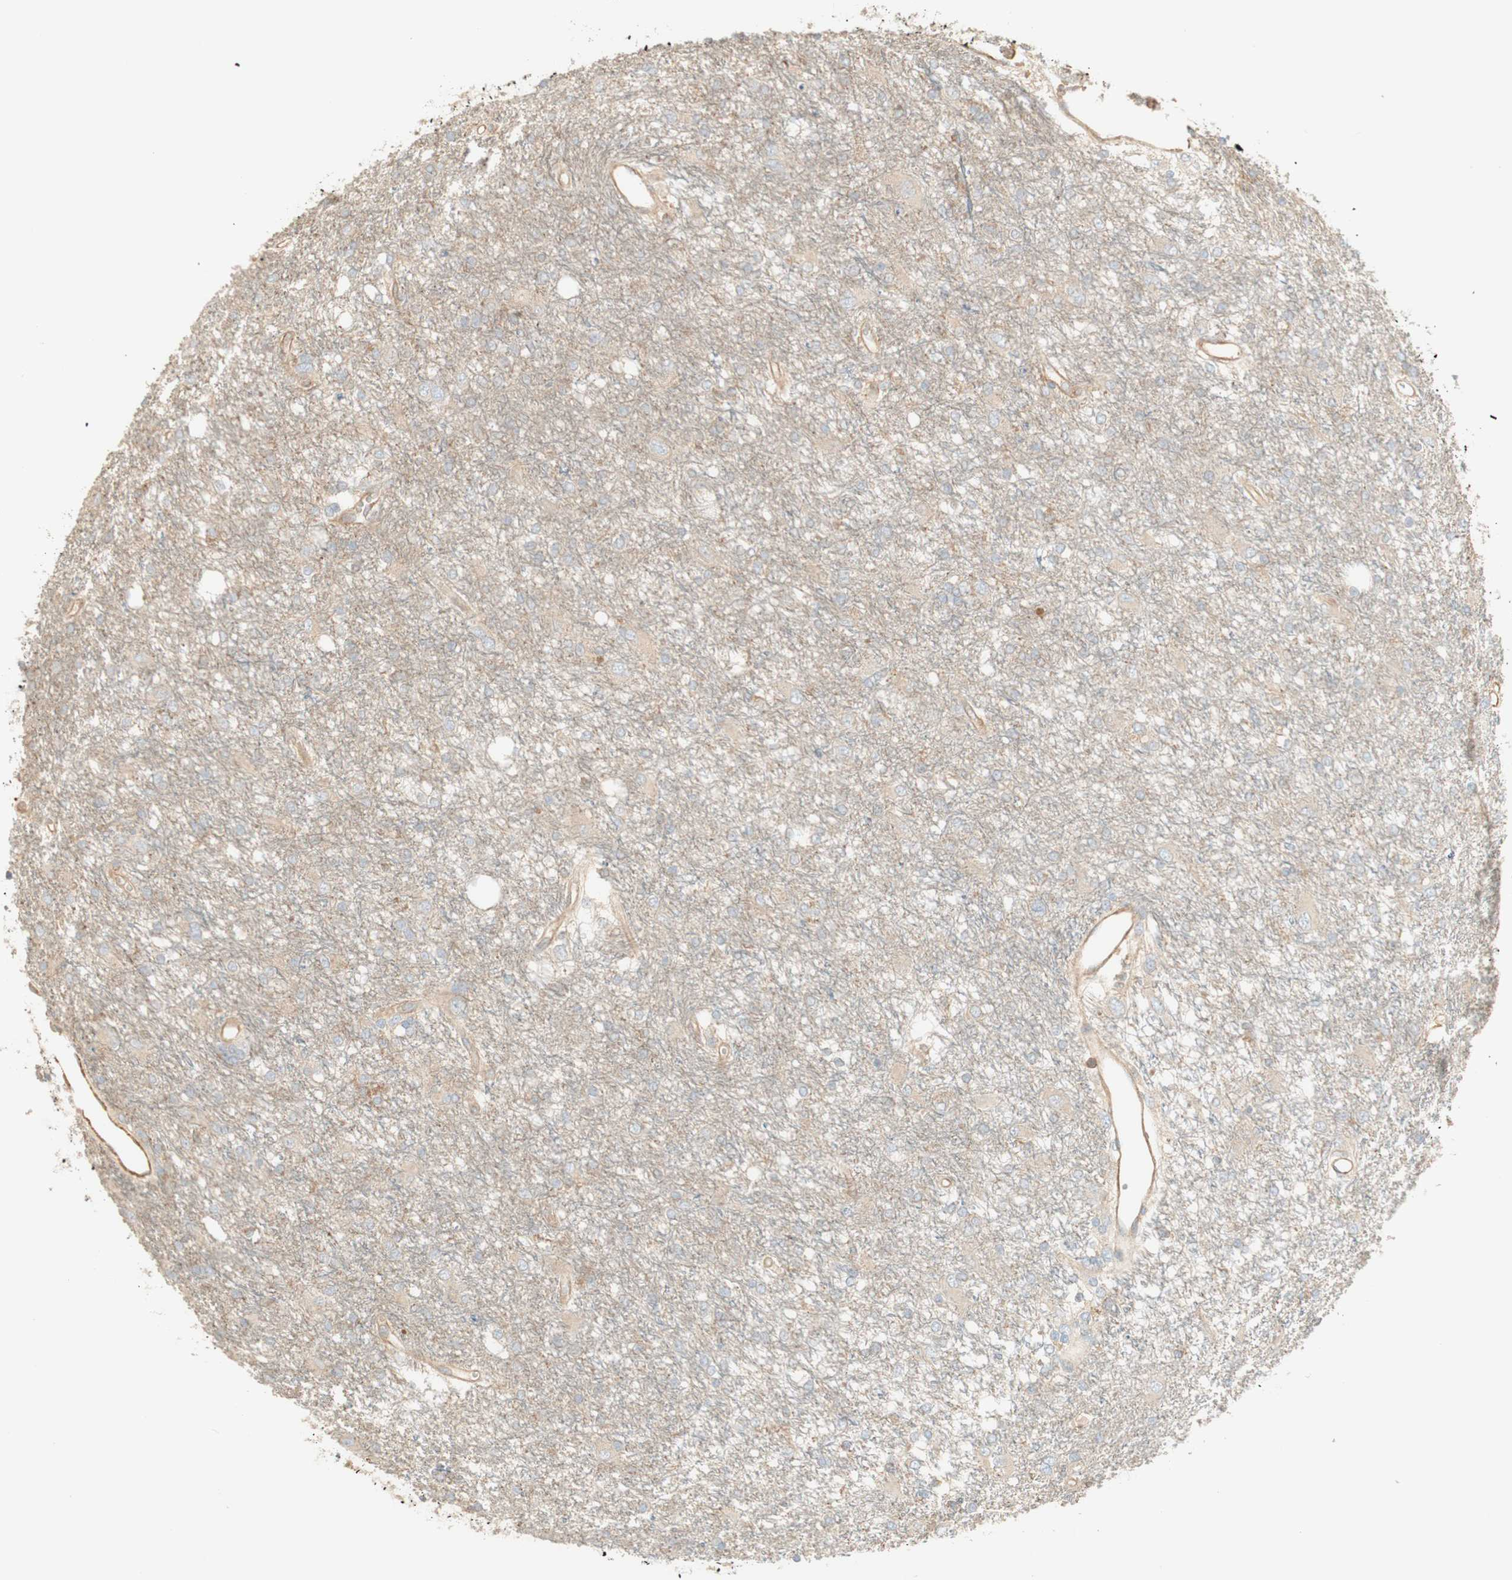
{"staining": {"intensity": "weak", "quantity": ">75%", "location": "cytoplasmic/membranous"}, "tissue": "glioma", "cell_type": "Tumor cells", "image_type": "cancer", "snomed": [{"axis": "morphology", "description": "Glioma, malignant, High grade"}, {"axis": "topography", "description": "Brain"}], "caption": "Immunohistochemical staining of human glioma shows low levels of weak cytoplasmic/membranous positivity in approximately >75% of tumor cells. Nuclei are stained in blue.", "gene": "IKBKG", "patient": {"sex": "female", "age": 59}}